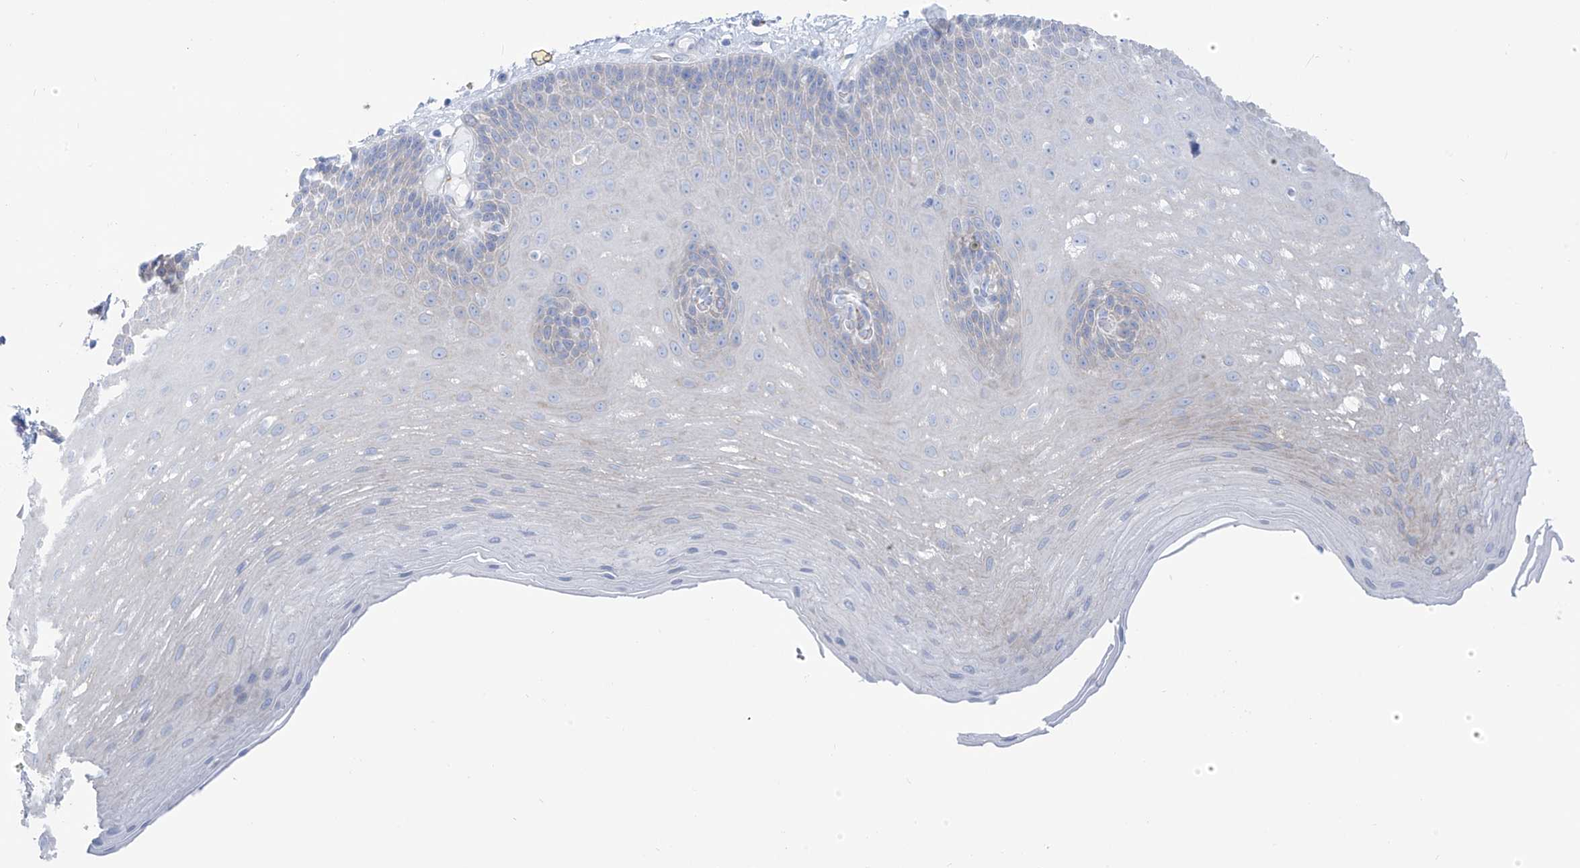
{"staining": {"intensity": "negative", "quantity": "none", "location": "none"}, "tissue": "esophagus", "cell_type": "Squamous epithelial cells", "image_type": "normal", "snomed": [{"axis": "morphology", "description": "Normal tissue, NOS"}, {"axis": "topography", "description": "Esophagus"}], "caption": "An immunohistochemistry histopathology image of normal esophagus is shown. There is no staining in squamous epithelial cells of esophagus. (Brightfield microscopy of DAB (3,3'-diaminobenzidine) IHC at high magnification).", "gene": "RCN2", "patient": {"sex": "male", "age": 62}}